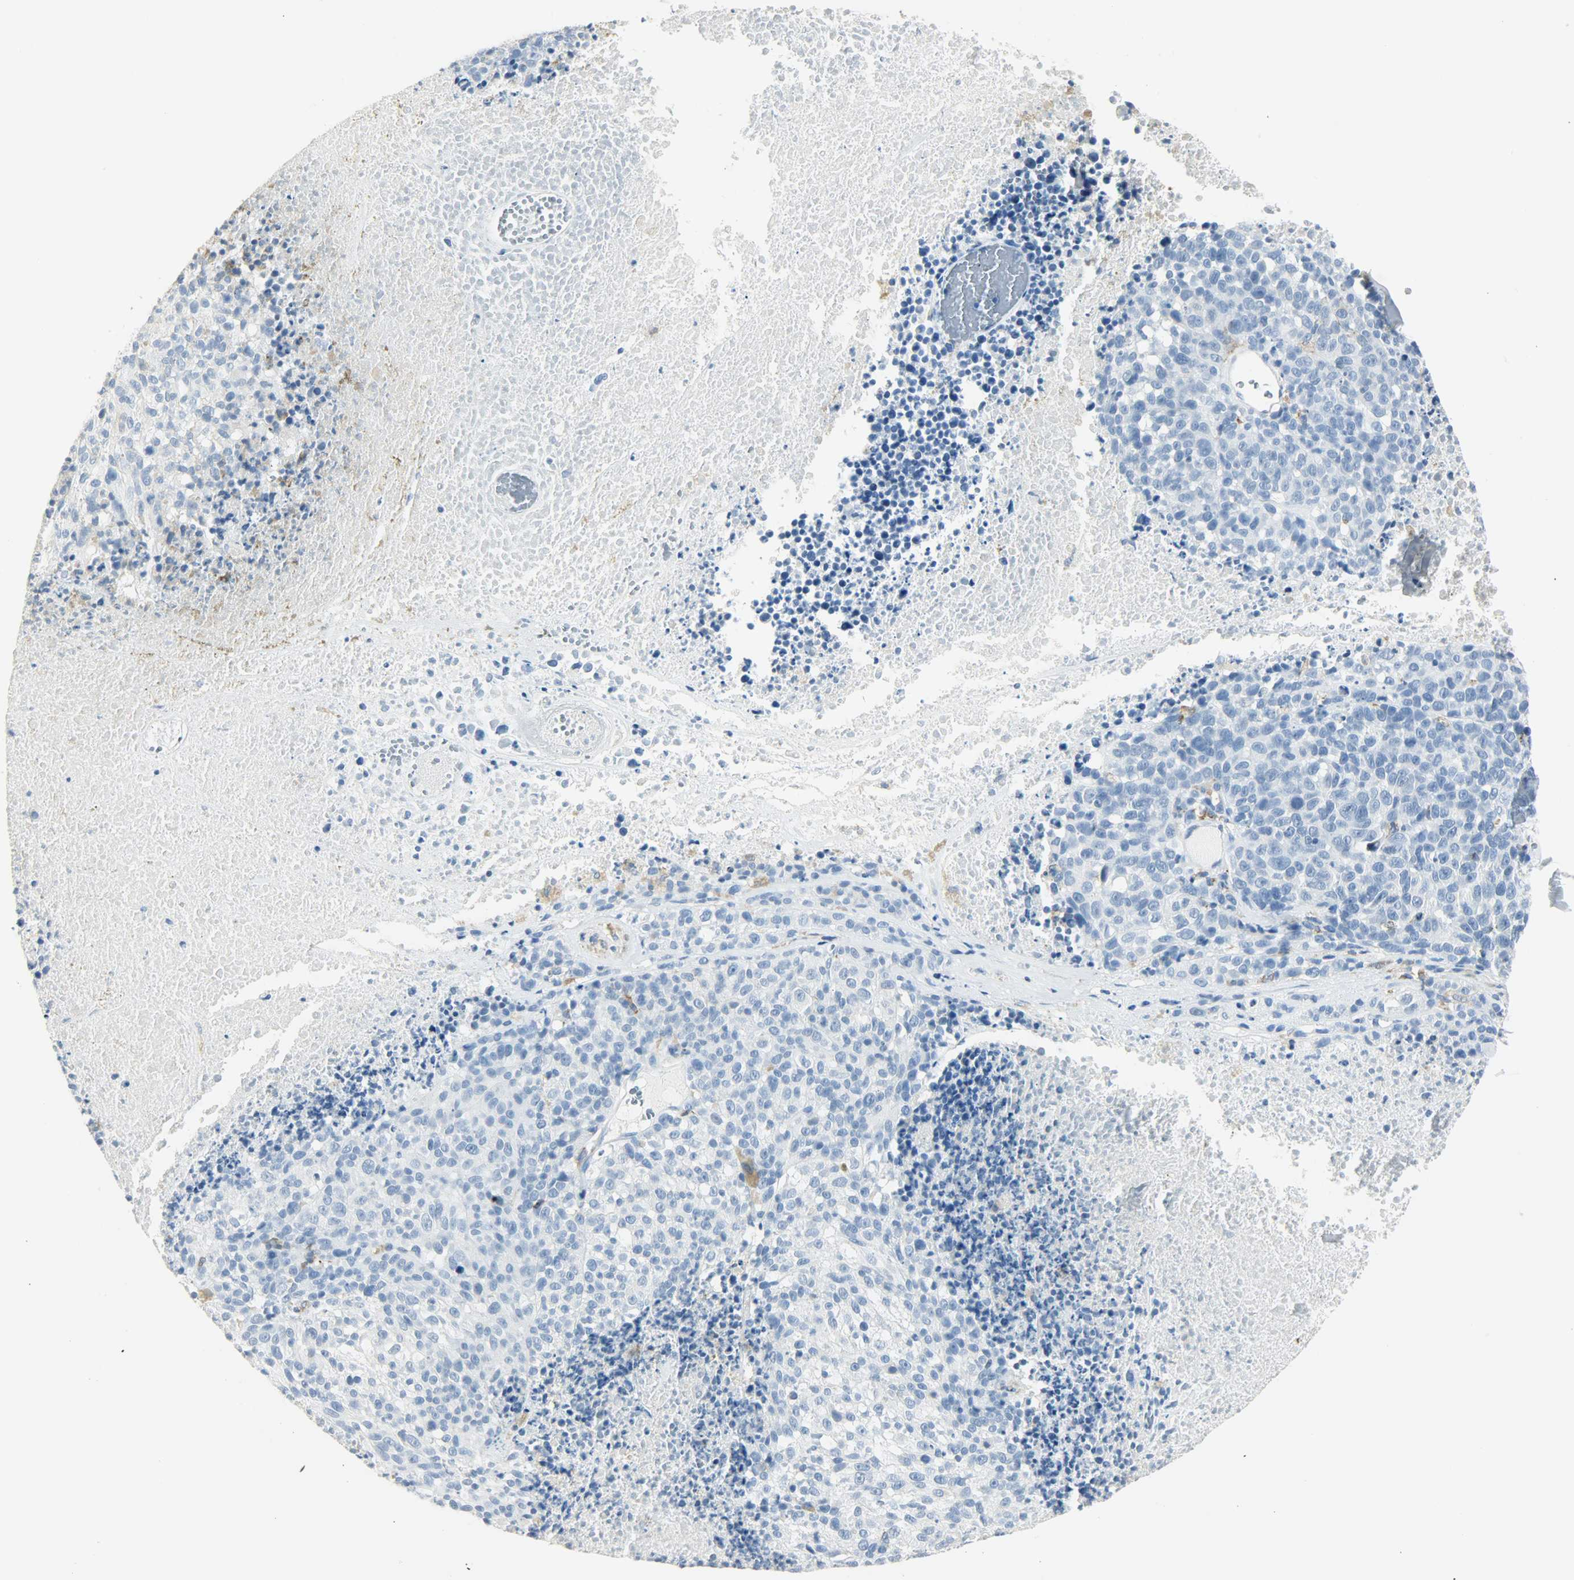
{"staining": {"intensity": "negative", "quantity": "none", "location": "none"}, "tissue": "melanoma", "cell_type": "Tumor cells", "image_type": "cancer", "snomed": [{"axis": "morphology", "description": "Malignant melanoma, Metastatic site"}, {"axis": "topography", "description": "Cerebral cortex"}], "caption": "An IHC micrograph of malignant melanoma (metastatic site) is shown. There is no staining in tumor cells of malignant melanoma (metastatic site).", "gene": "PTPN6", "patient": {"sex": "female", "age": 52}}